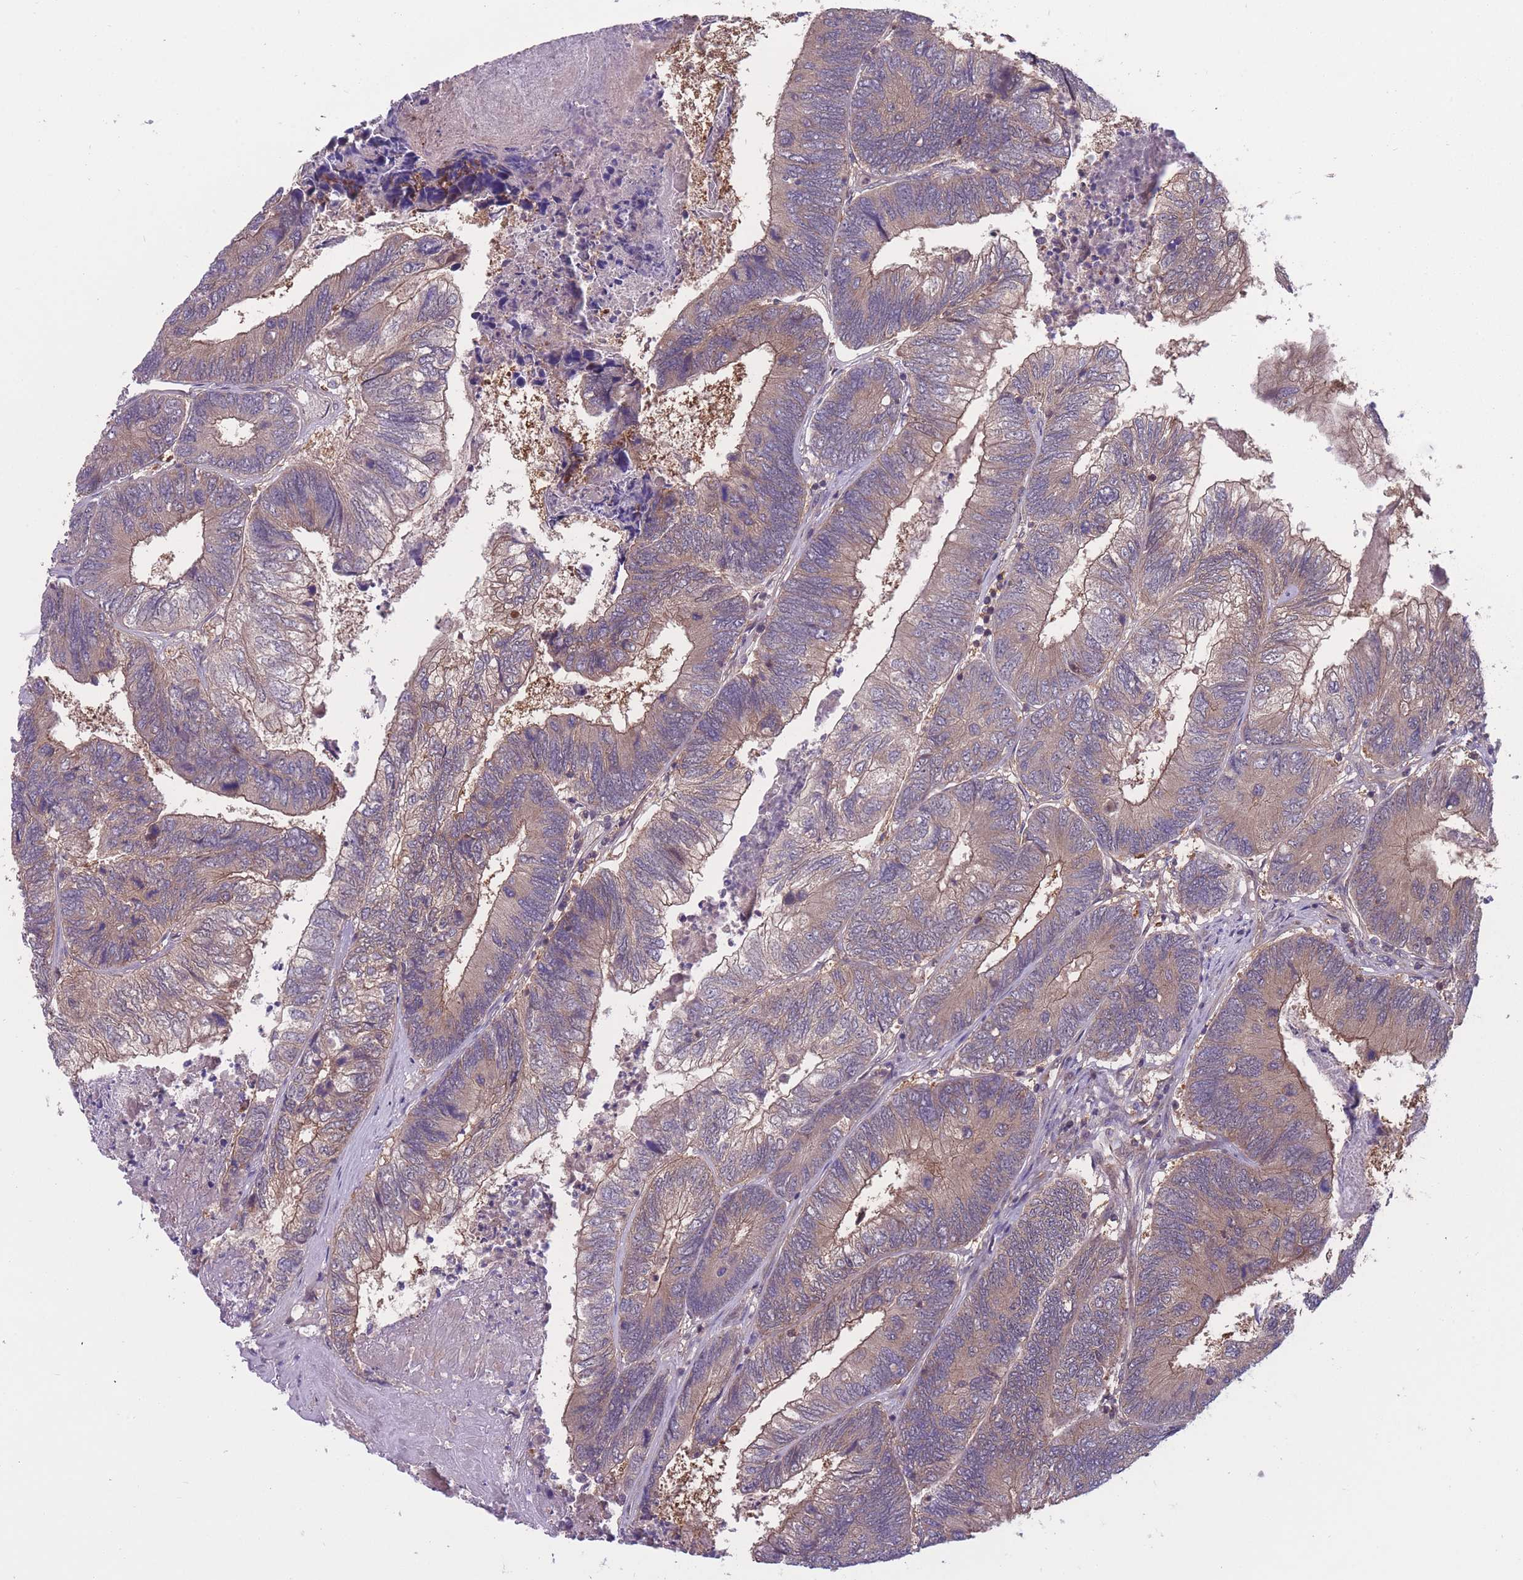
{"staining": {"intensity": "weak", "quantity": "25%-75%", "location": "cytoplasmic/membranous"}, "tissue": "colorectal cancer", "cell_type": "Tumor cells", "image_type": "cancer", "snomed": [{"axis": "morphology", "description": "Adenocarcinoma, NOS"}, {"axis": "topography", "description": "Colon"}], "caption": "Protein analysis of colorectal adenocarcinoma tissue displays weak cytoplasmic/membranous staining in approximately 25%-75% of tumor cells. (IHC, brightfield microscopy, high magnification).", "gene": "UBE2N", "patient": {"sex": "female", "age": 67}}